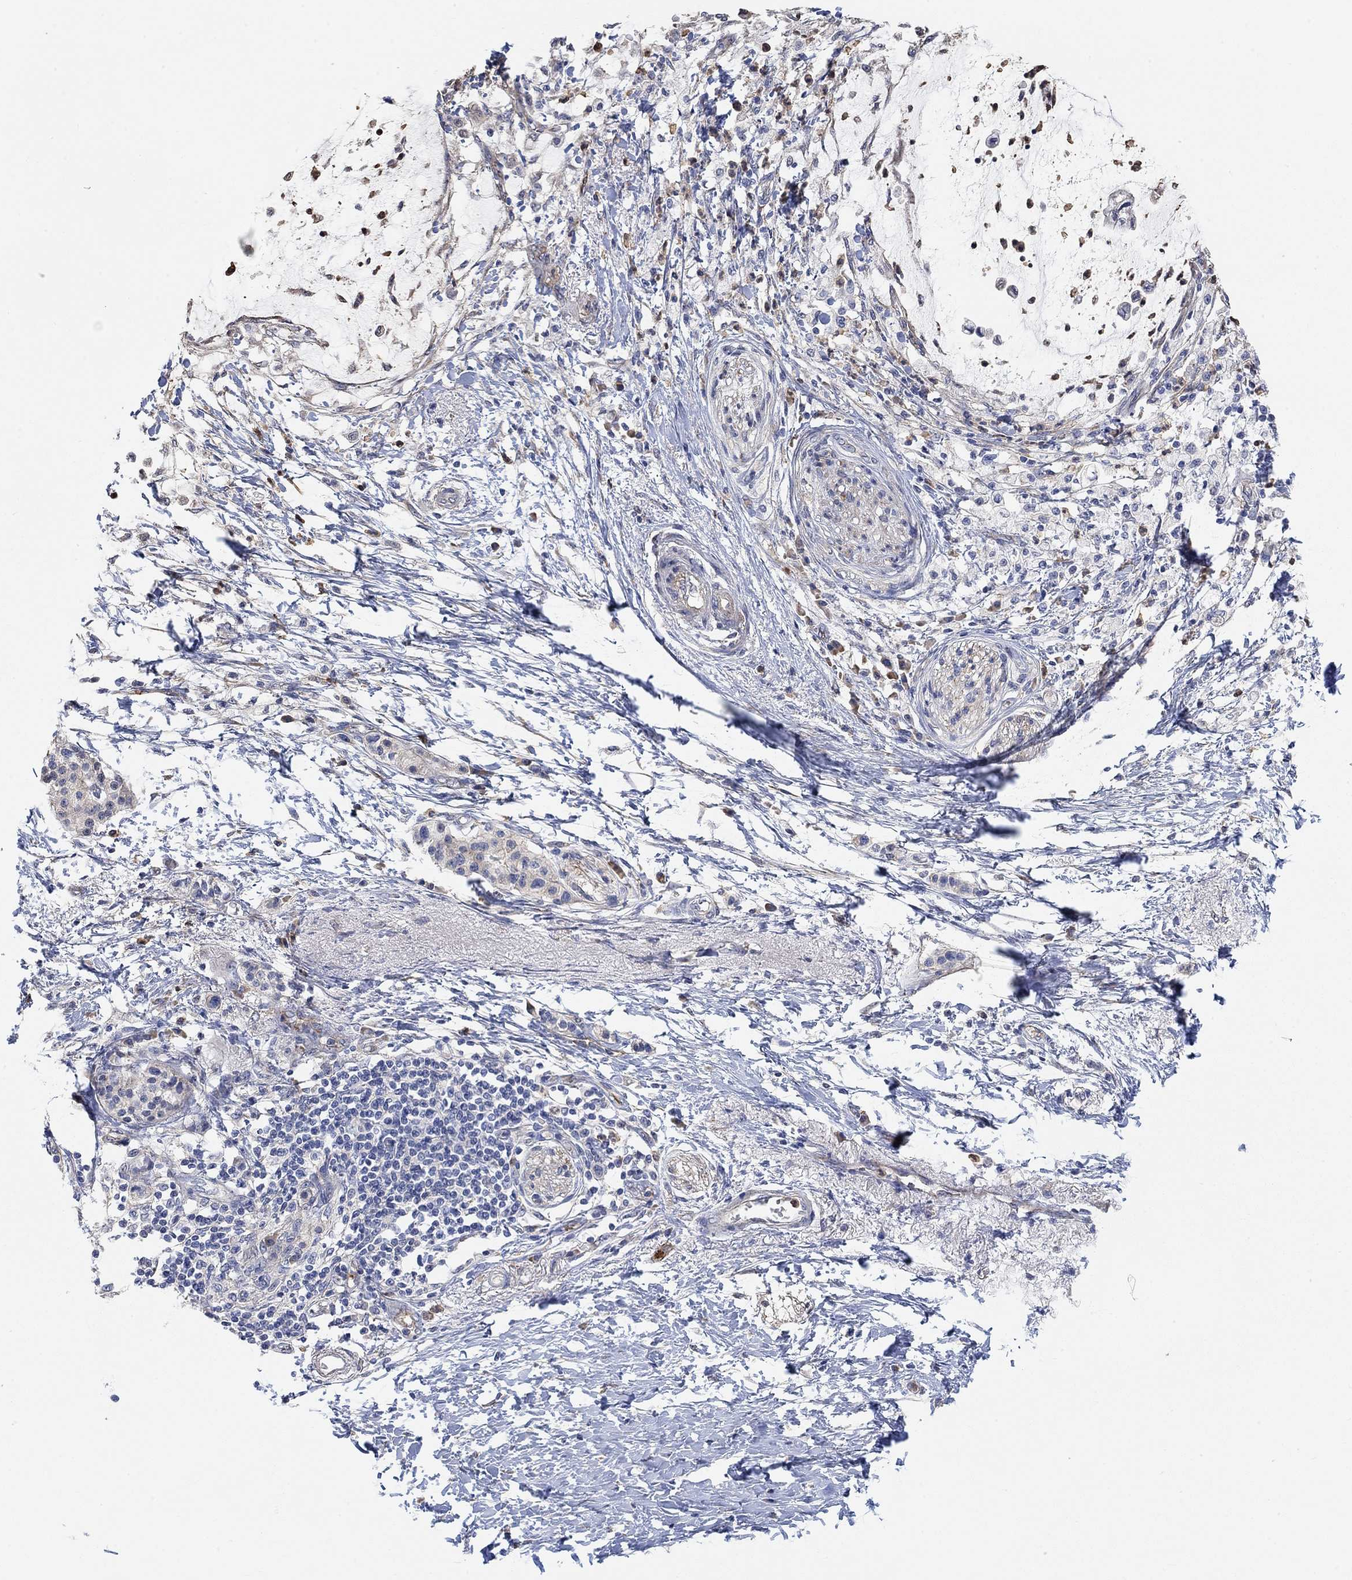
{"staining": {"intensity": "weak", "quantity": "25%-75%", "location": "cytoplasmic/membranous"}, "tissue": "pancreatic cancer", "cell_type": "Tumor cells", "image_type": "cancer", "snomed": [{"axis": "morphology", "description": "Normal tissue, NOS"}, {"axis": "morphology", "description": "Adenocarcinoma, NOS"}, {"axis": "topography", "description": "Pancreas"}, {"axis": "topography", "description": "Duodenum"}], "caption": "High-power microscopy captured an immunohistochemistry histopathology image of pancreatic adenocarcinoma, revealing weak cytoplasmic/membranous expression in about 25%-75% of tumor cells. (IHC, brightfield microscopy, high magnification).", "gene": "SYT16", "patient": {"sex": "female", "age": 60}}